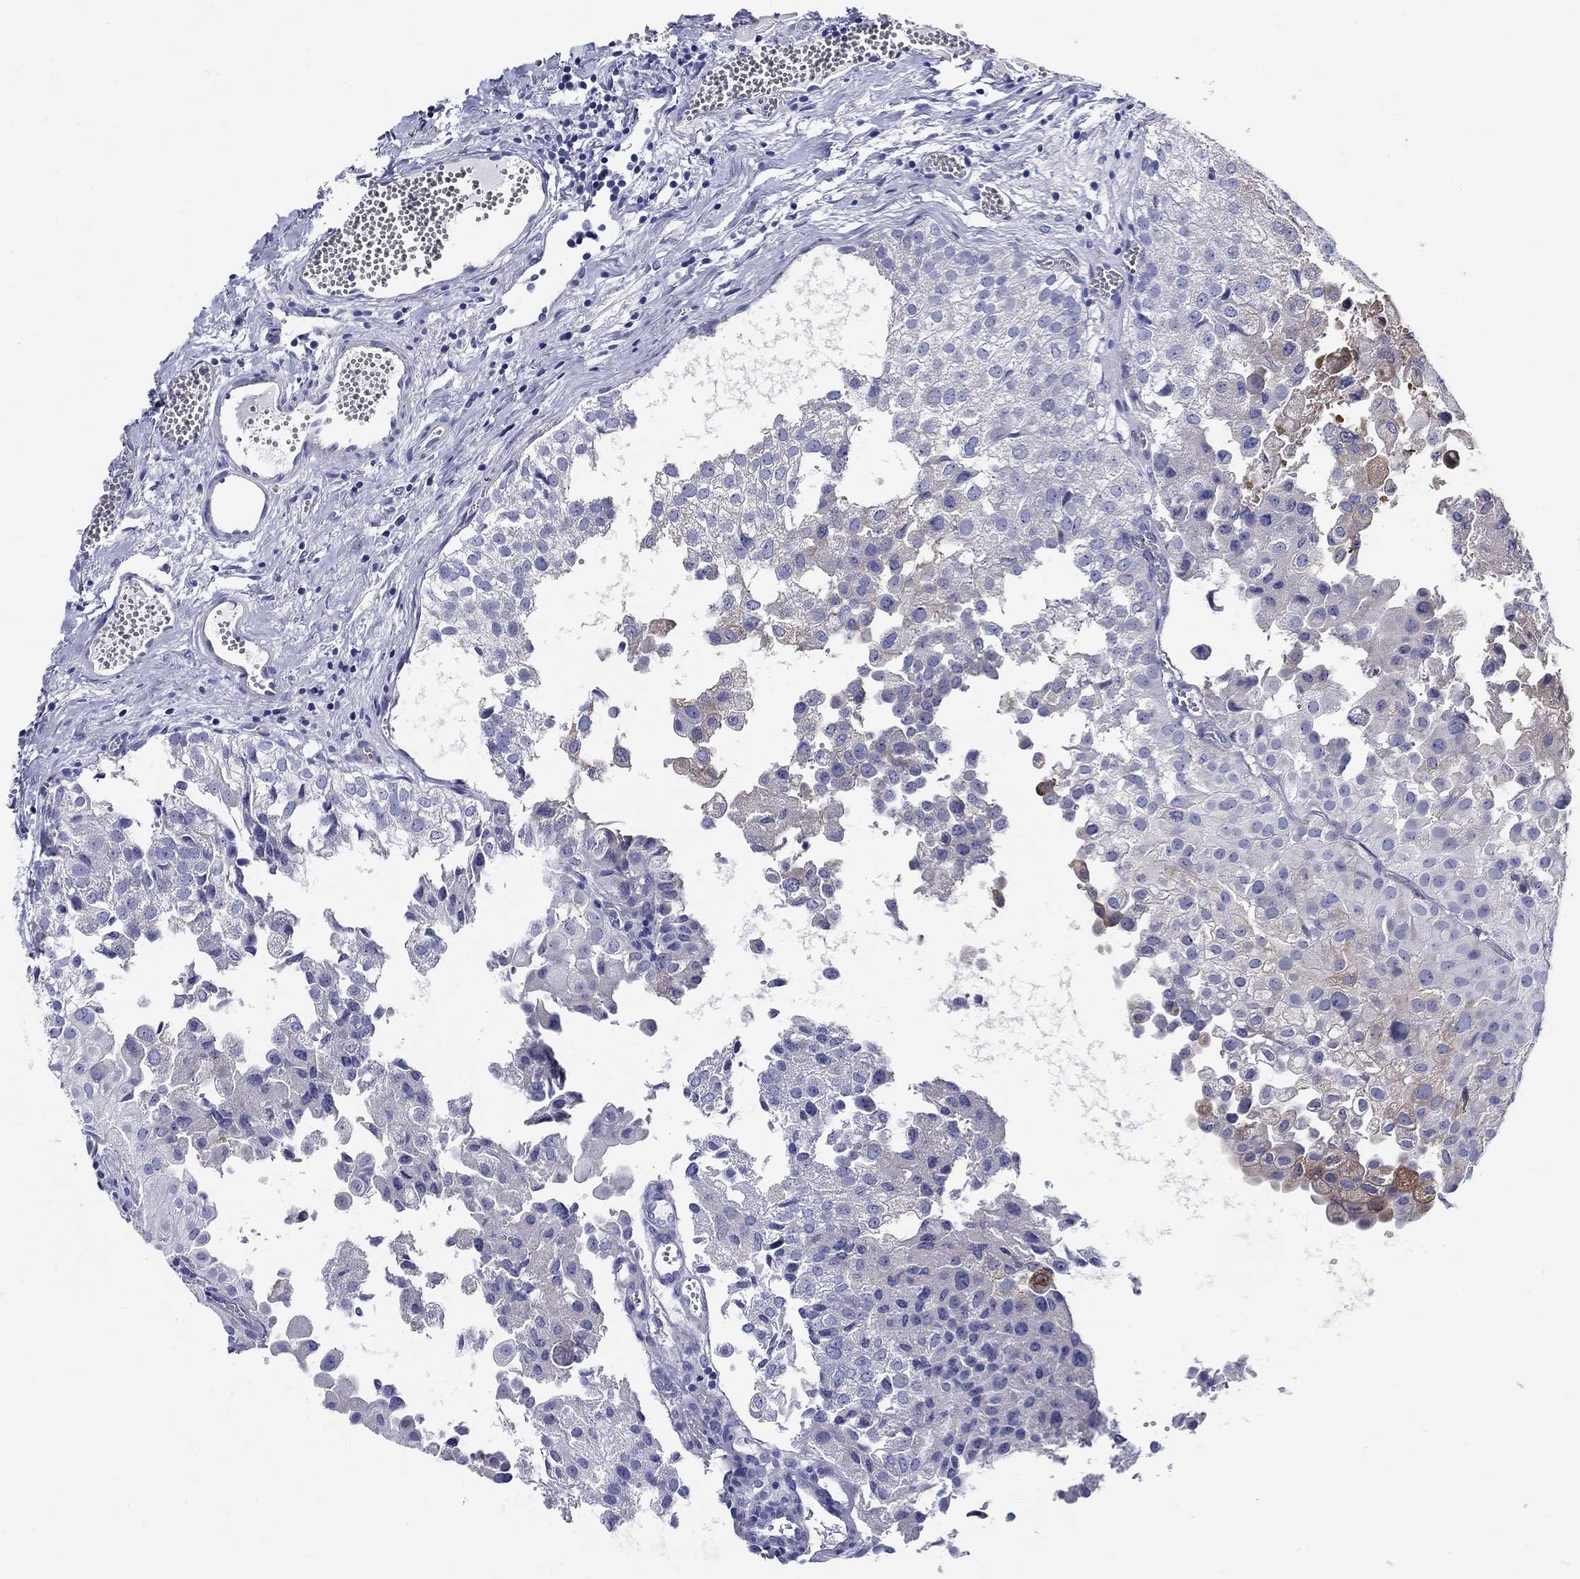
{"staining": {"intensity": "moderate", "quantity": "<25%", "location": "cytoplasmic/membranous"}, "tissue": "urothelial cancer", "cell_type": "Tumor cells", "image_type": "cancer", "snomed": [{"axis": "morphology", "description": "Urothelial carcinoma, Low grade"}, {"axis": "topography", "description": "Urinary bladder"}], "caption": "DAB (3,3'-diaminobenzidine) immunohistochemical staining of human urothelial cancer exhibits moderate cytoplasmic/membranous protein positivity in approximately <25% of tumor cells. Using DAB (3,3'-diaminobenzidine) (brown) and hematoxylin (blue) stains, captured at high magnification using brightfield microscopy.", "gene": "CRYGS", "patient": {"sex": "female", "age": 78}}